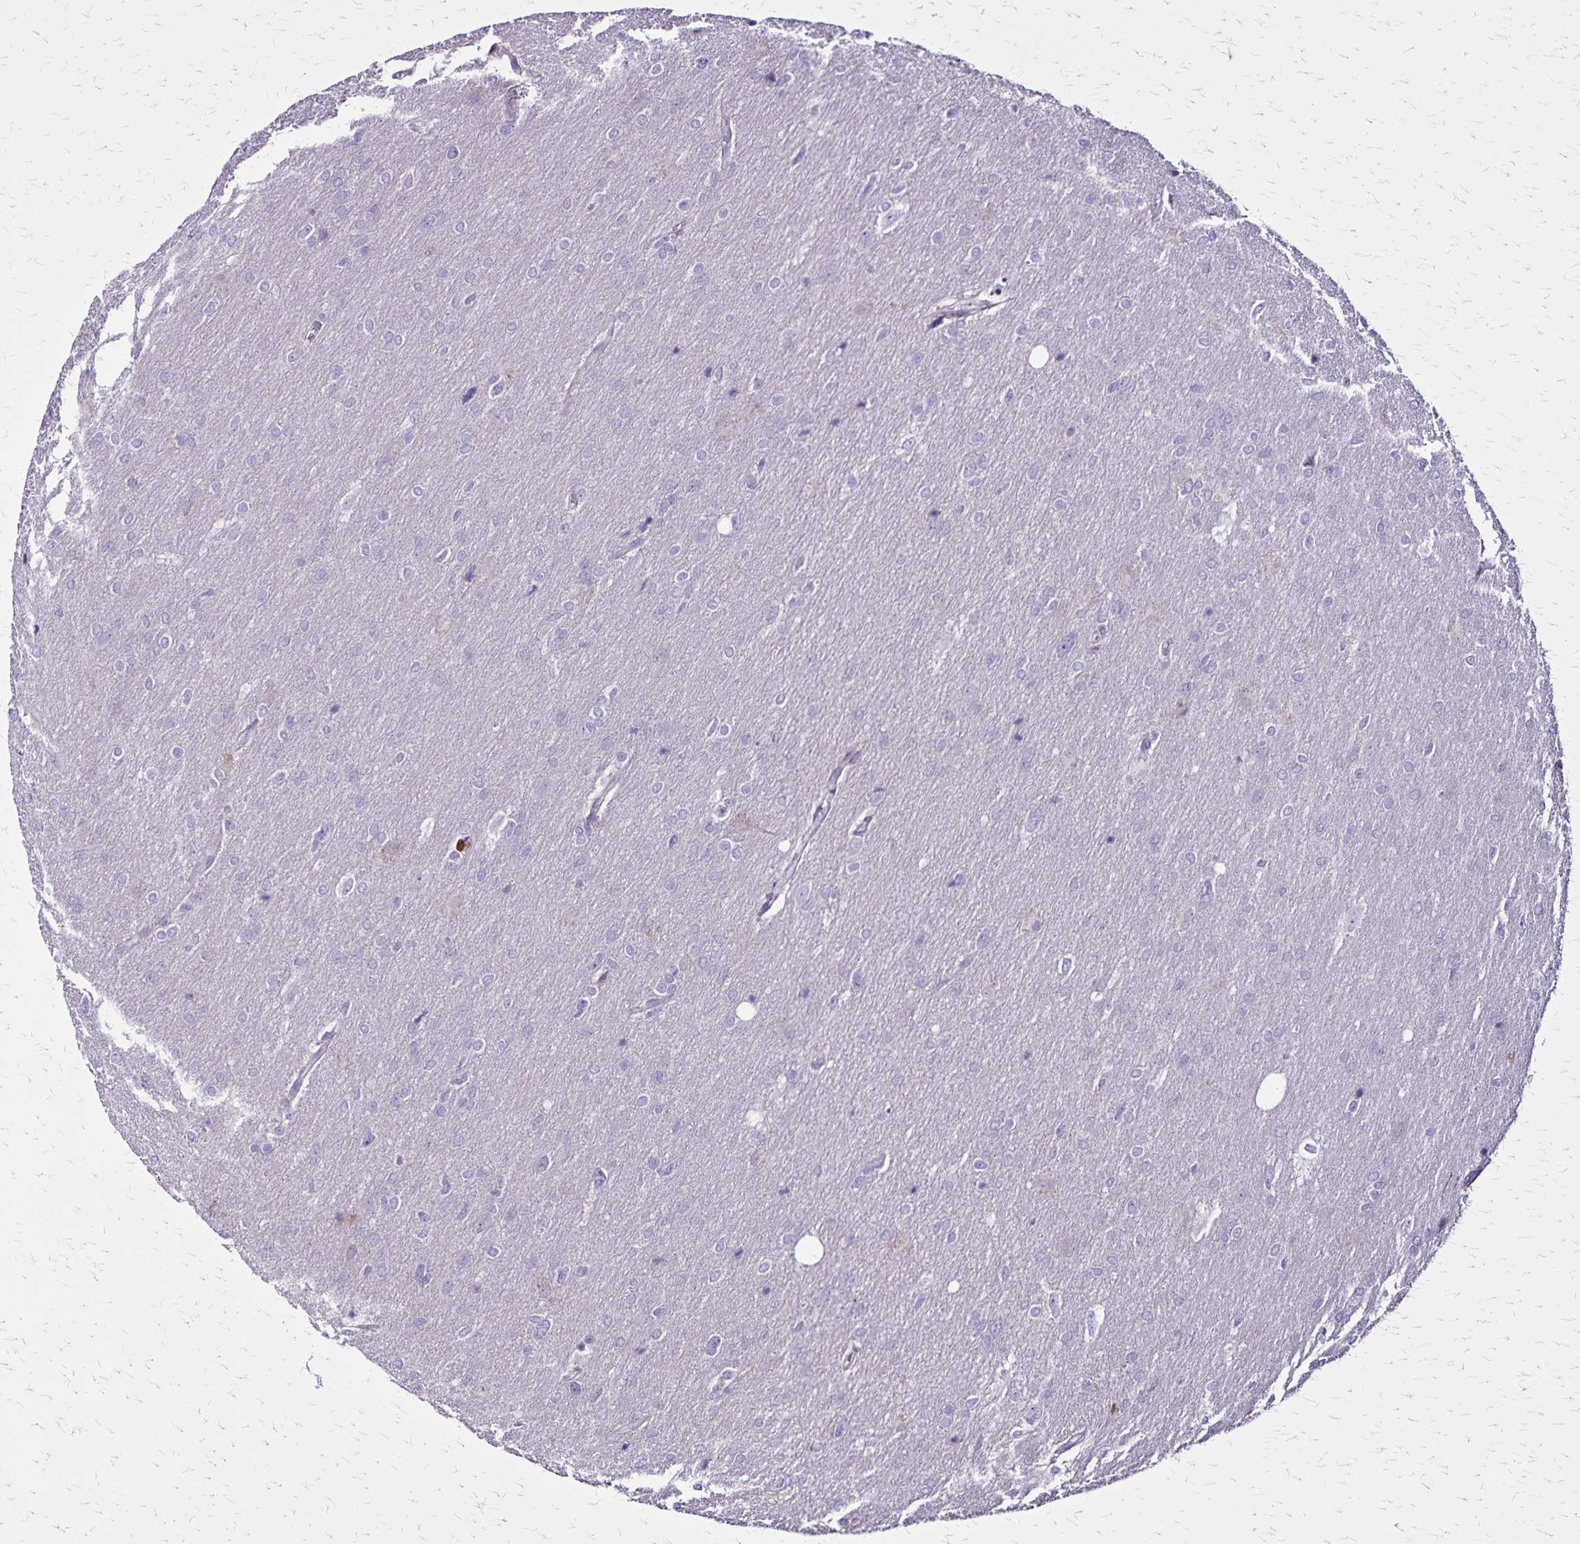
{"staining": {"intensity": "negative", "quantity": "none", "location": "none"}, "tissue": "glioma", "cell_type": "Tumor cells", "image_type": "cancer", "snomed": [{"axis": "morphology", "description": "Glioma, malignant, High grade"}, {"axis": "topography", "description": "Brain"}], "caption": "This is an immunohistochemistry photomicrograph of glioma. There is no positivity in tumor cells.", "gene": "ULBP3", "patient": {"sex": "male", "age": 53}}